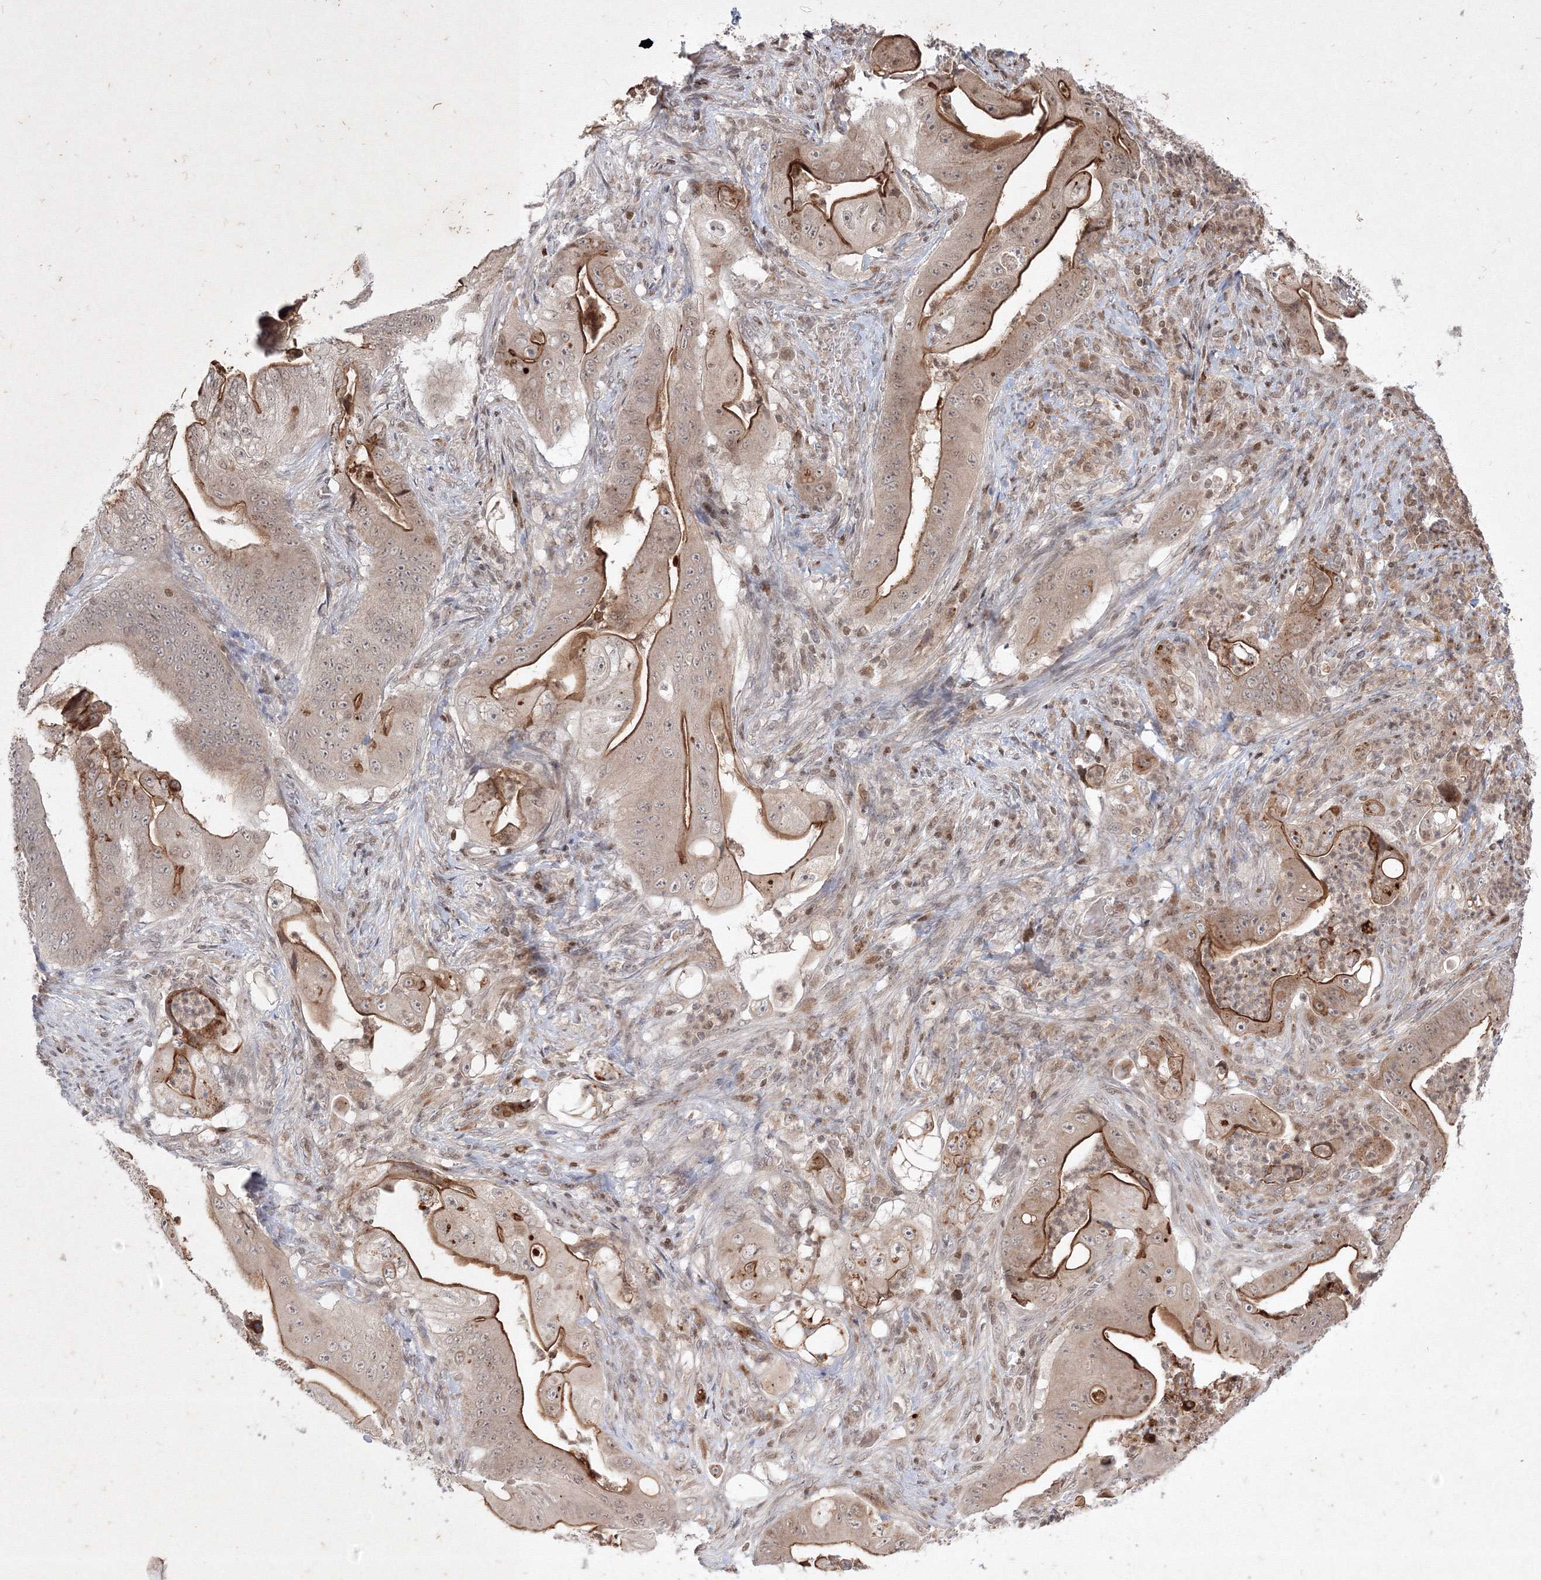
{"staining": {"intensity": "moderate", "quantity": "25%-75%", "location": "cytoplasmic/membranous"}, "tissue": "stomach cancer", "cell_type": "Tumor cells", "image_type": "cancer", "snomed": [{"axis": "morphology", "description": "Adenocarcinoma, NOS"}, {"axis": "topography", "description": "Stomach"}], "caption": "Stomach cancer stained with IHC shows moderate cytoplasmic/membranous positivity in approximately 25%-75% of tumor cells.", "gene": "TAB1", "patient": {"sex": "female", "age": 73}}